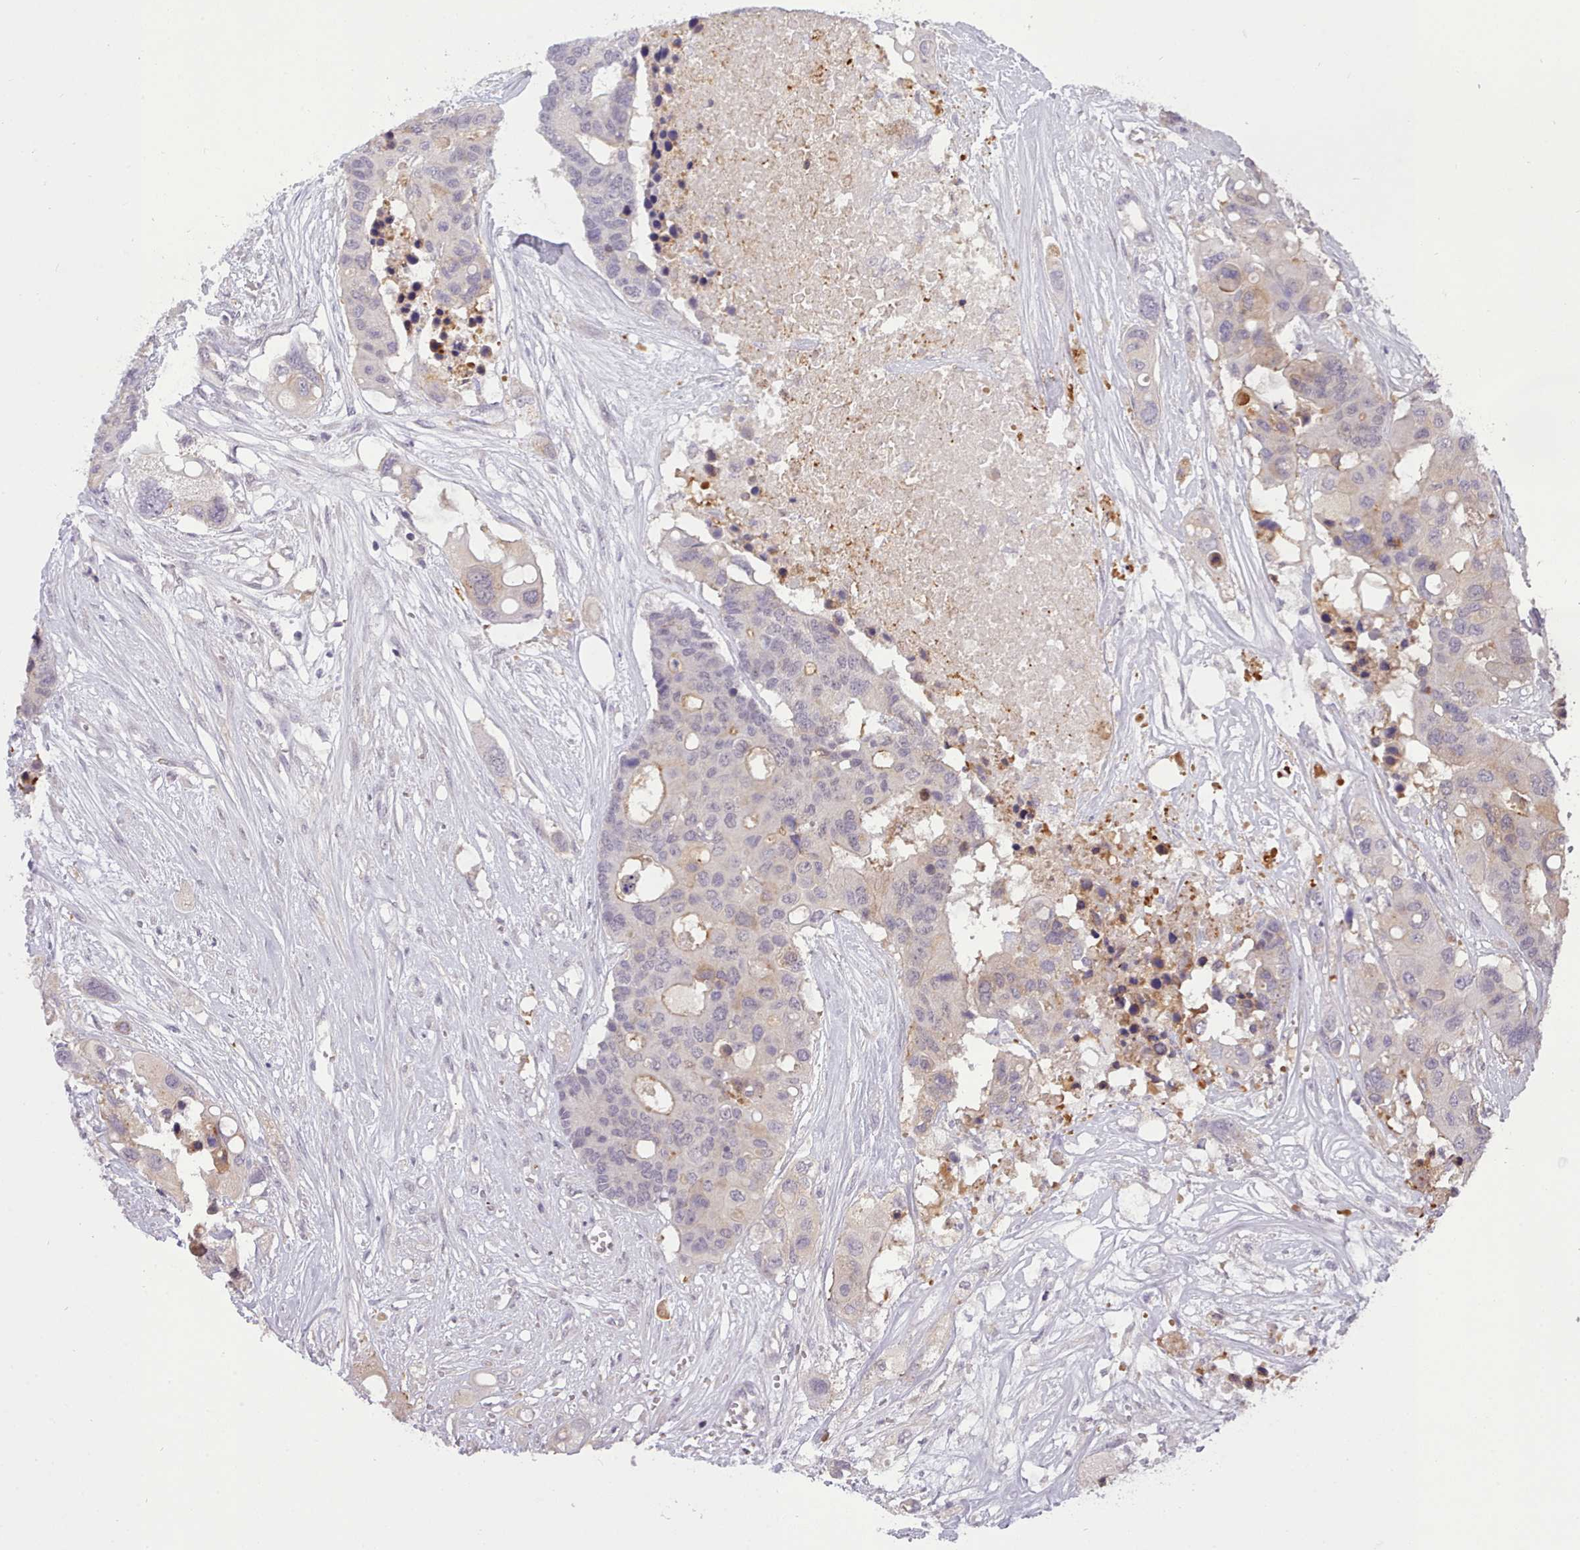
{"staining": {"intensity": "negative", "quantity": "none", "location": "none"}, "tissue": "colorectal cancer", "cell_type": "Tumor cells", "image_type": "cancer", "snomed": [{"axis": "morphology", "description": "Adenocarcinoma, NOS"}, {"axis": "topography", "description": "Colon"}], "caption": "Tumor cells are negative for brown protein staining in colorectal cancer (adenocarcinoma).", "gene": "ARL17A", "patient": {"sex": "male", "age": 77}}